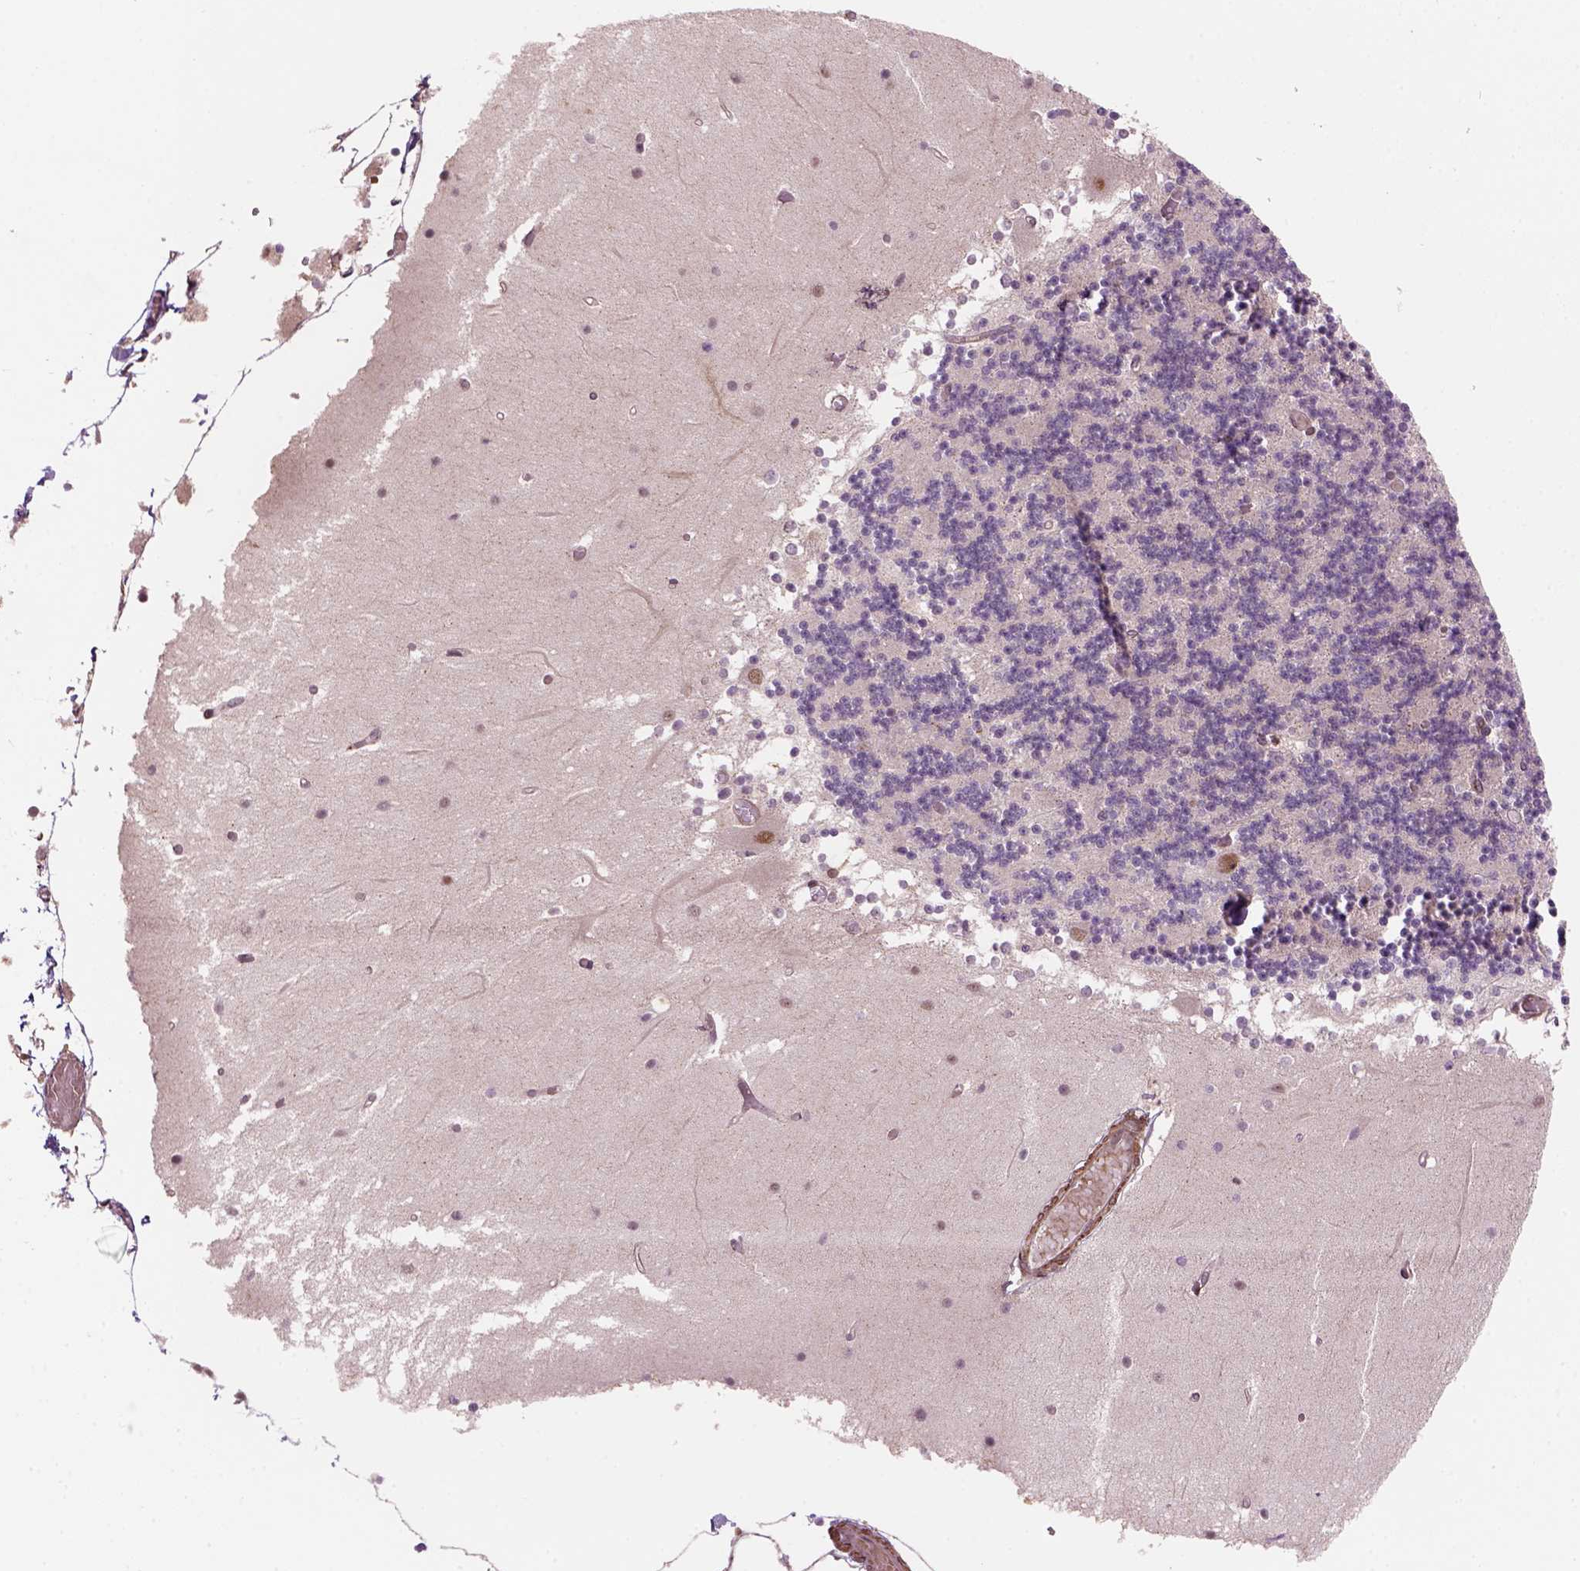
{"staining": {"intensity": "weak", "quantity": ">75%", "location": "cytoplasmic/membranous,nuclear"}, "tissue": "cerebellum", "cell_type": "Cells in granular layer", "image_type": "normal", "snomed": [{"axis": "morphology", "description": "Normal tissue, NOS"}, {"axis": "topography", "description": "Cerebellum"}], "caption": "Immunohistochemistry (IHC) photomicrograph of unremarkable cerebellum: cerebellum stained using immunohistochemistry displays low levels of weak protein expression localized specifically in the cytoplasmic/membranous,nuclear of cells in granular layer, appearing as a cytoplasmic/membranous,nuclear brown color.", "gene": "PSMD11", "patient": {"sex": "female", "age": 28}}